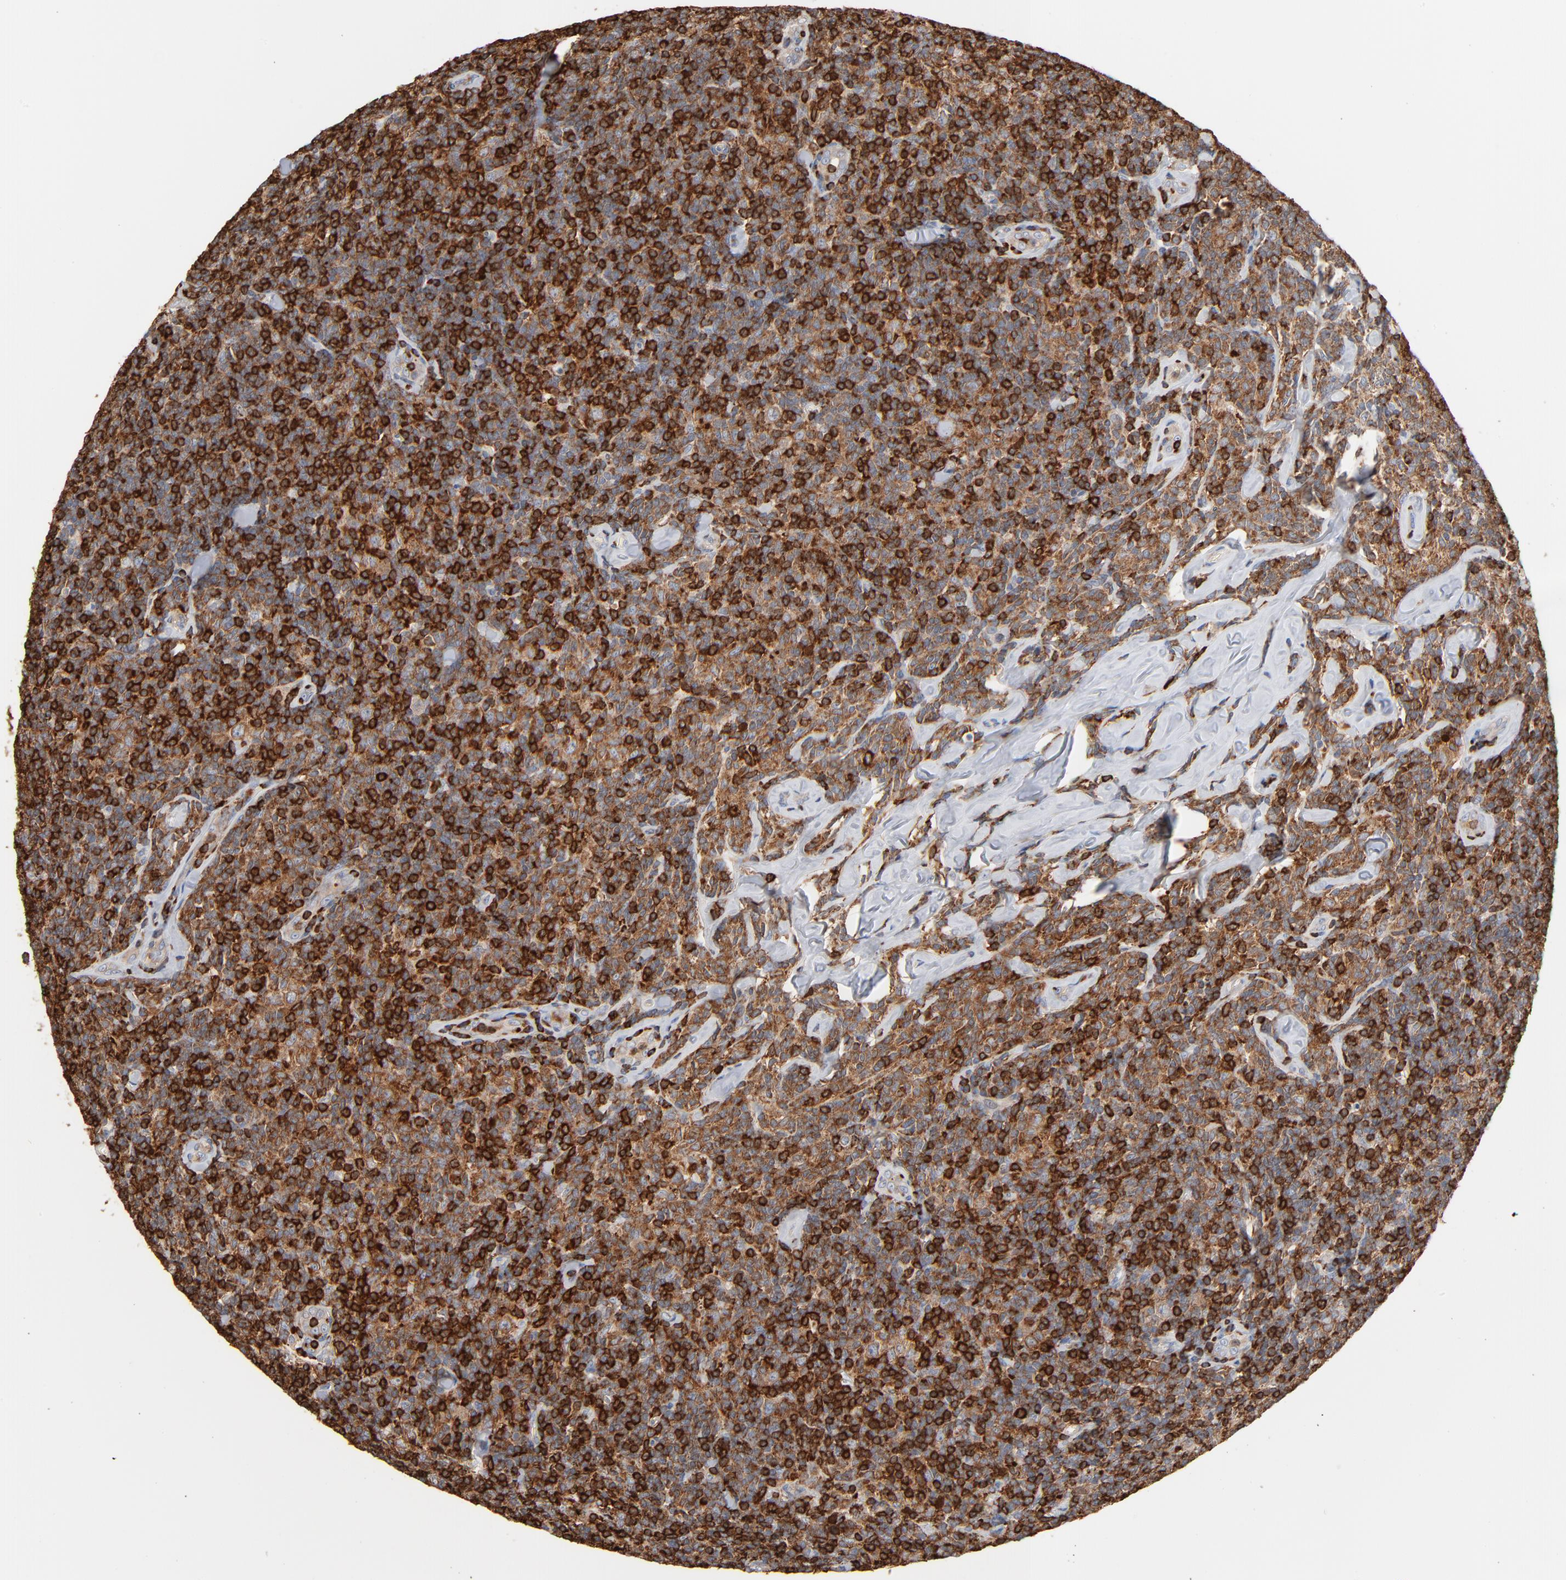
{"staining": {"intensity": "moderate", "quantity": ">75%", "location": "cytoplasmic/membranous"}, "tissue": "lymphoma", "cell_type": "Tumor cells", "image_type": "cancer", "snomed": [{"axis": "morphology", "description": "Malignant lymphoma, non-Hodgkin's type, Low grade"}, {"axis": "topography", "description": "Lymph node"}], "caption": "This micrograph displays immunohistochemistry (IHC) staining of human lymphoma, with medium moderate cytoplasmic/membranous expression in approximately >75% of tumor cells.", "gene": "SH3KBP1", "patient": {"sex": "female", "age": 56}}